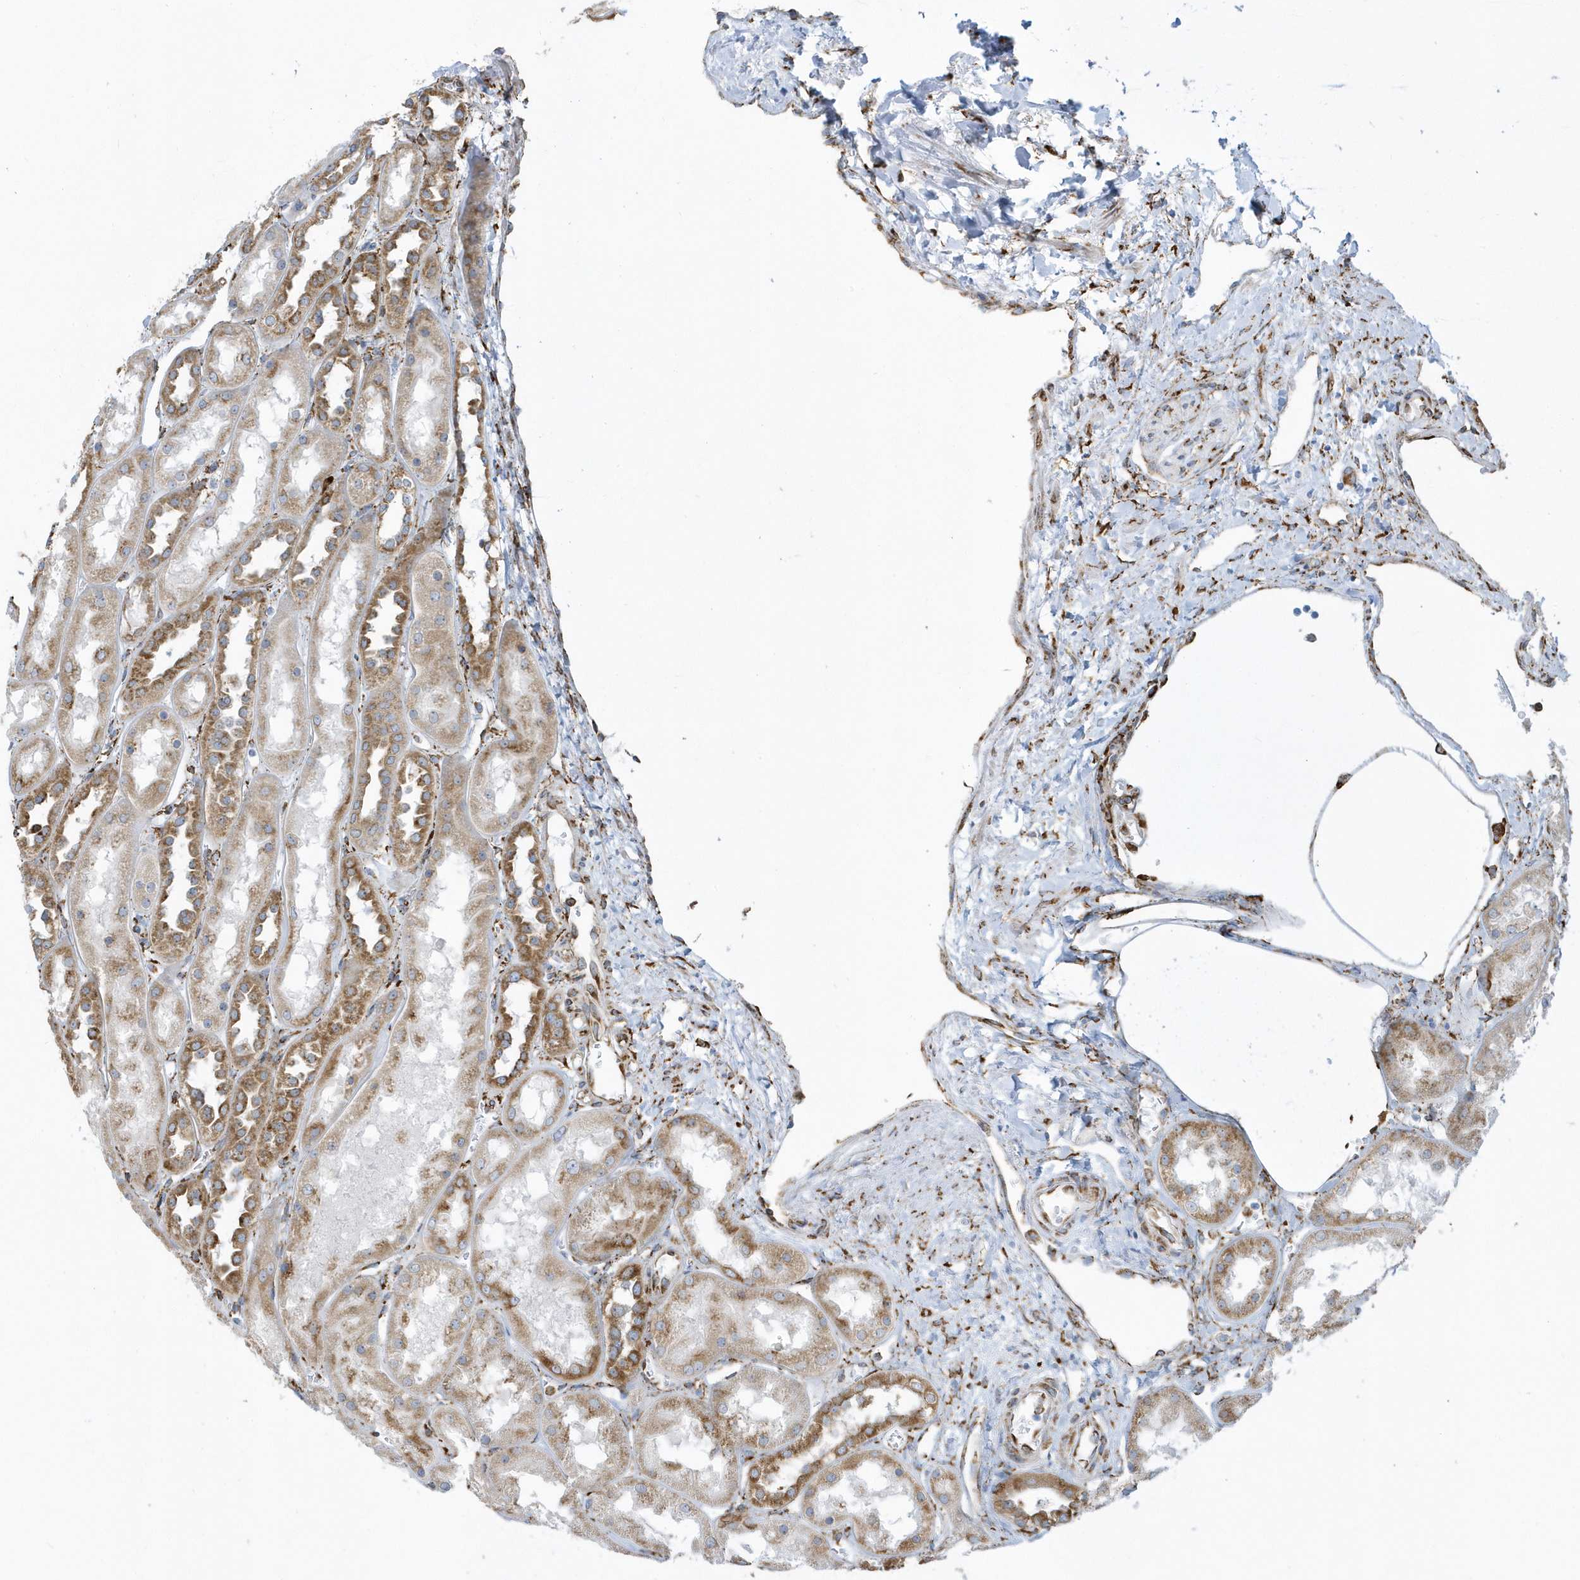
{"staining": {"intensity": "moderate", "quantity": "25%-75%", "location": "cytoplasmic/membranous"}, "tissue": "kidney", "cell_type": "Cells in glomeruli", "image_type": "normal", "snomed": [{"axis": "morphology", "description": "Normal tissue, NOS"}, {"axis": "topography", "description": "Kidney"}], "caption": "A brown stain shows moderate cytoplasmic/membranous staining of a protein in cells in glomeruli of normal kidney.", "gene": "DCAF1", "patient": {"sex": "male", "age": 70}}